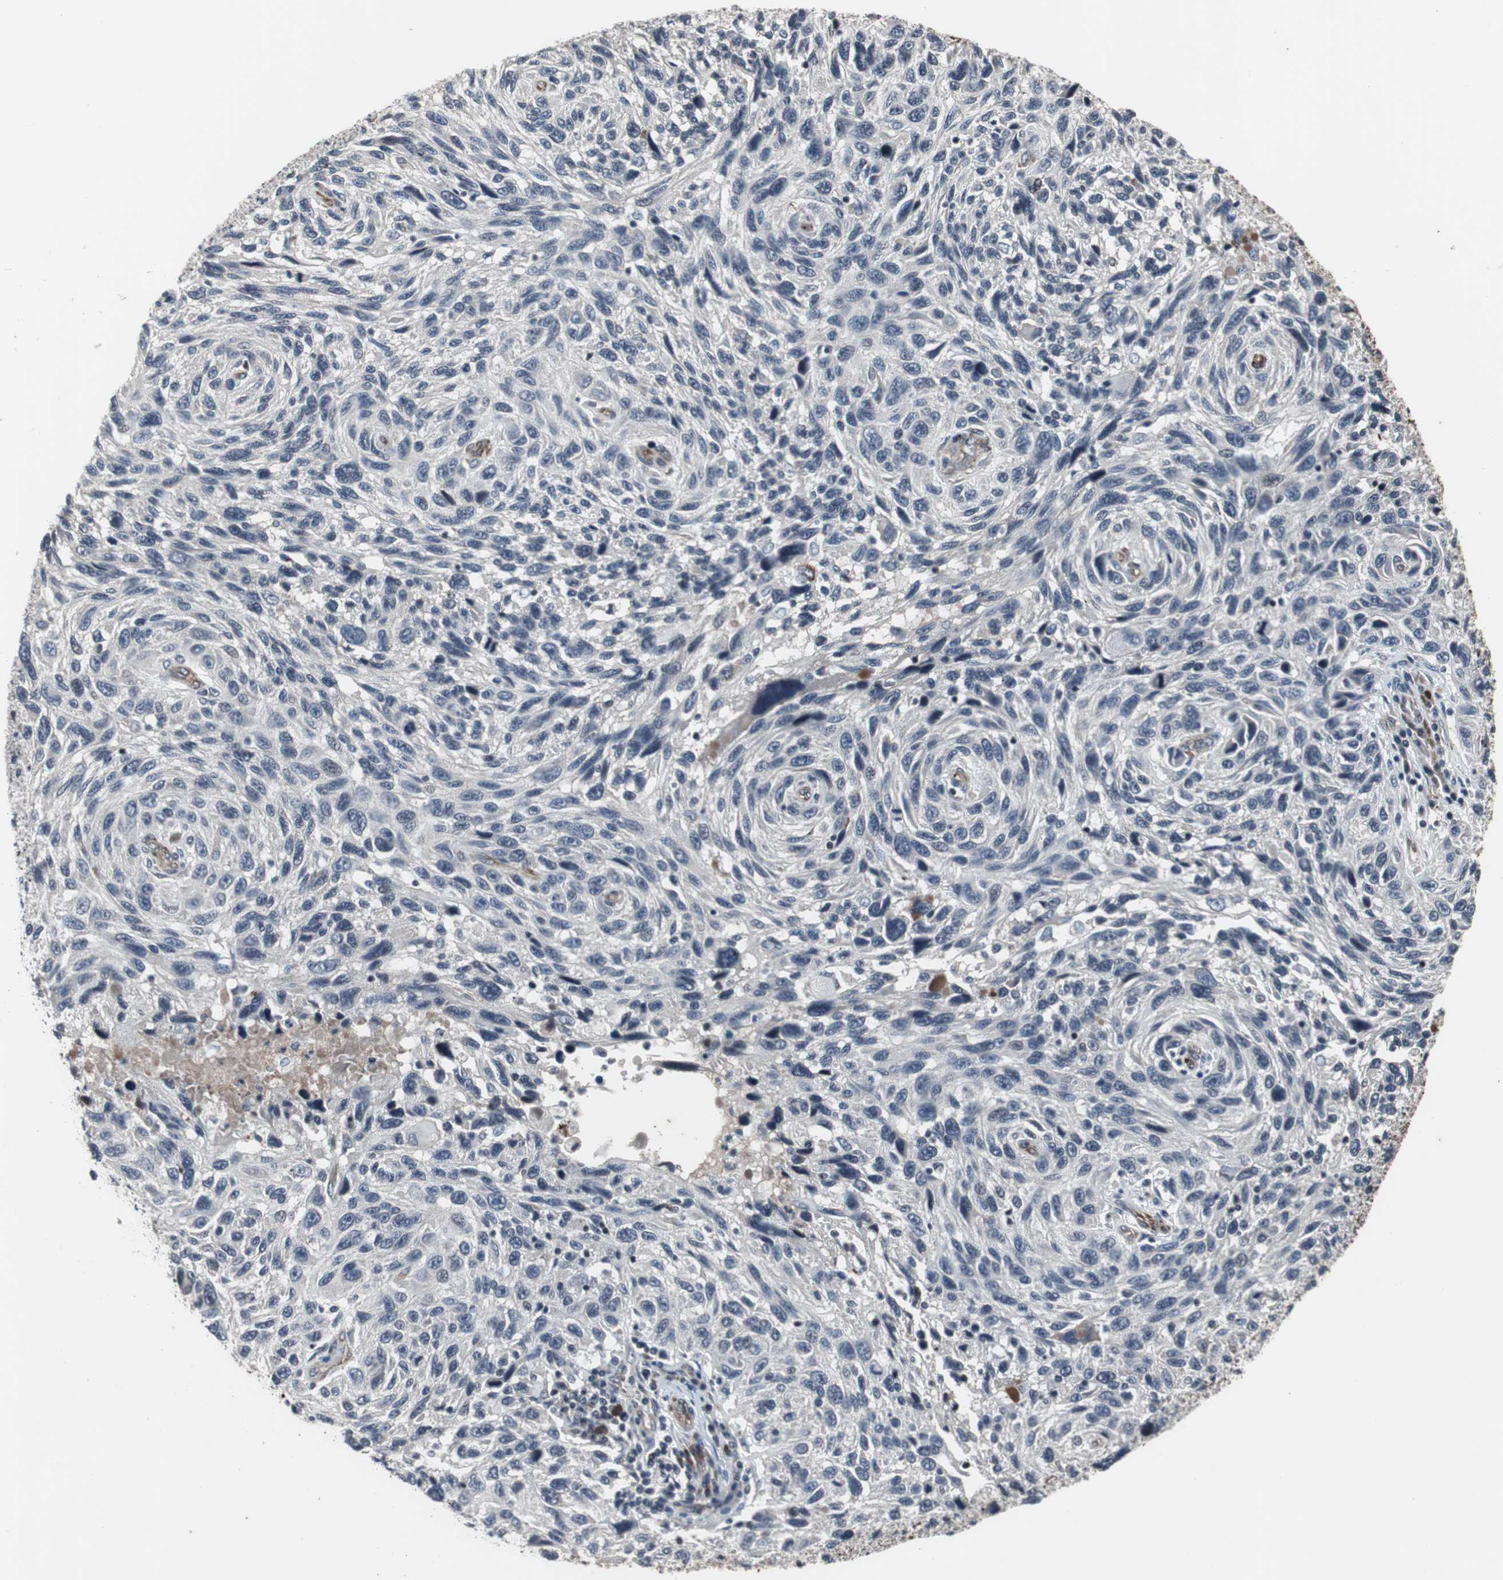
{"staining": {"intensity": "negative", "quantity": "none", "location": "none"}, "tissue": "melanoma", "cell_type": "Tumor cells", "image_type": "cancer", "snomed": [{"axis": "morphology", "description": "Malignant melanoma, NOS"}, {"axis": "topography", "description": "Skin"}], "caption": "Melanoma stained for a protein using immunohistochemistry (IHC) displays no expression tumor cells.", "gene": "CRADD", "patient": {"sex": "male", "age": 53}}